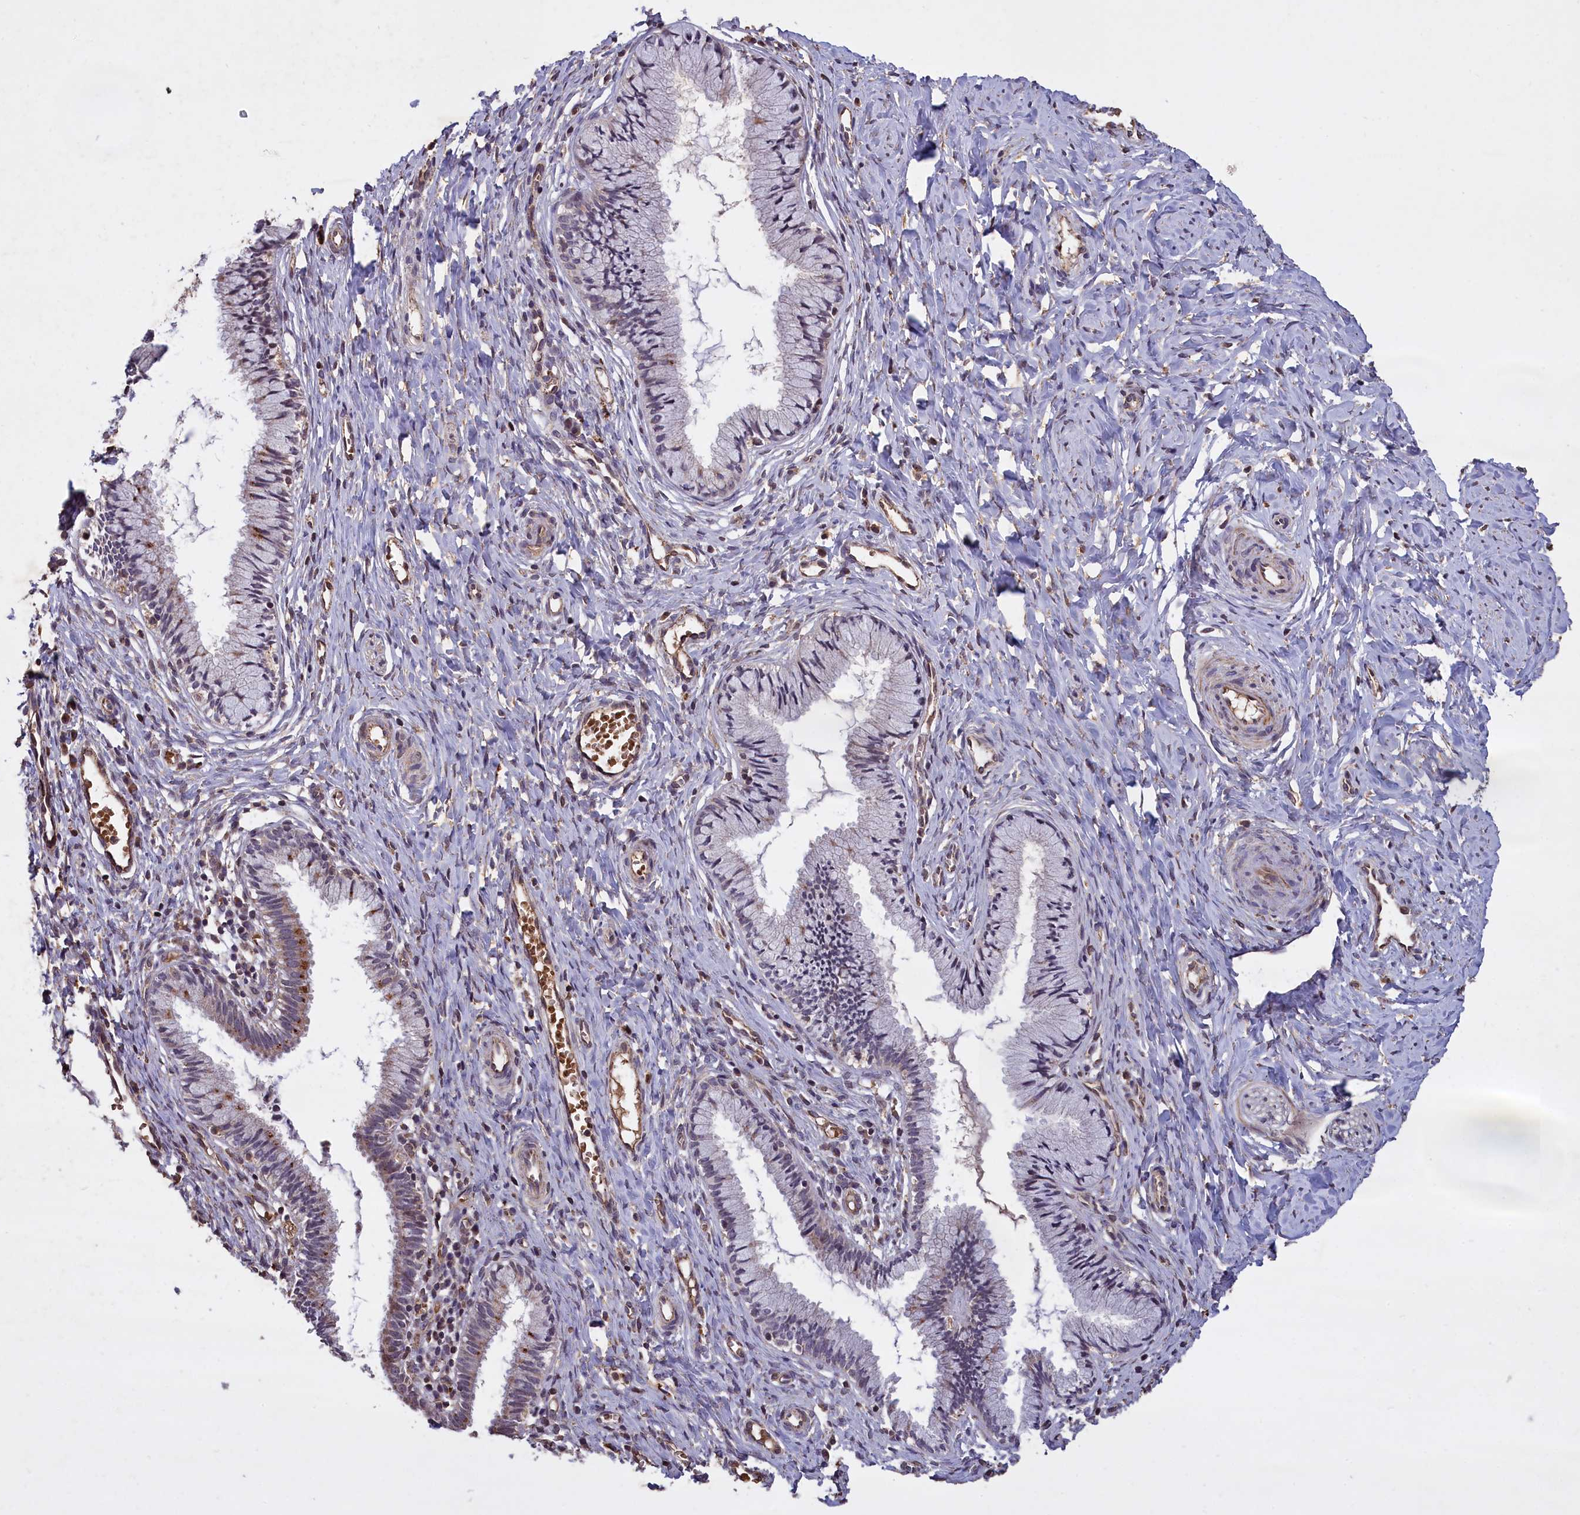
{"staining": {"intensity": "moderate", "quantity": "<25%", "location": "cytoplasmic/membranous"}, "tissue": "cervix", "cell_type": "Glandular cells", "image_type": "normal", "snomed": [{"axis": "morphology", "description": "Normal tissue, NOS"}, {"axis": "topography", "description": "Cervix"}], "caption": "High-power microscopy captured an immunohistochemistry histopathology image of benign cervix, revealing moderate cytoplasmic/membranous expression in approximately <25% of glandular cells.", "gene": "CLRN2", "patient": {"sex": "female", "age": 27}}